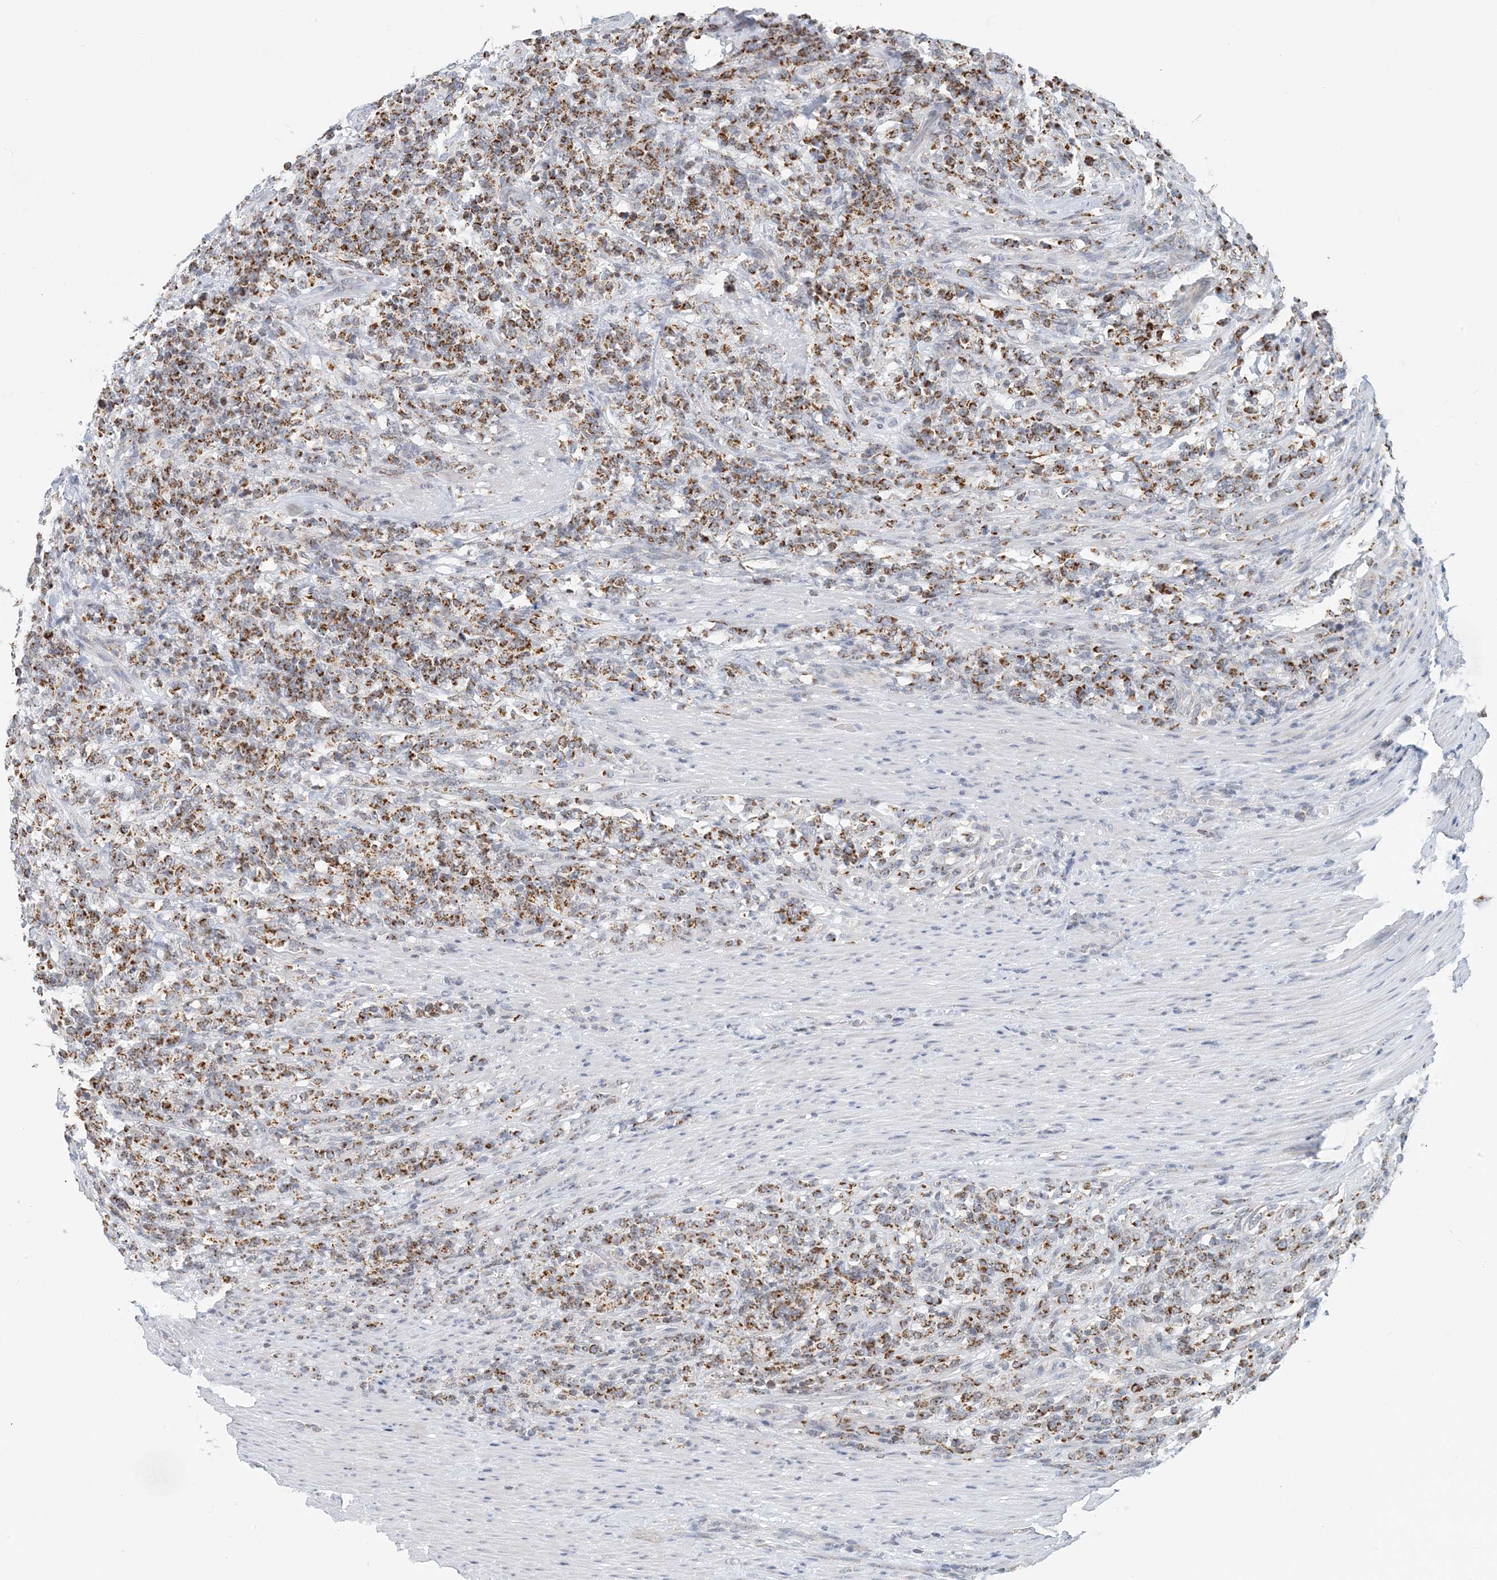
{"staining": {"intensity": "moderate", "quantity": ">75%", "location": "cytoplasmic/membranous"}, "tissue": "lymphoma", "cell_type": "Tumor cells", "image_type": "cancer", "snomed": [{"axis": "morphology", "description": "Malignant lymphoma, non-Hodgkin's type, High grade"}, {"axis": "topography", "description": "Soft tissue"}], "caption": "A photomicrograph showing moderate cytoplasmic/membranous expression in approximately >75% of tumor cells in high-grade malignant lymphoma, non-Hodgkin's type, as visualized by brown immunohistochemical staining.", "gene": "BDH1", "patient": {"sex": "male", "age": 18}}